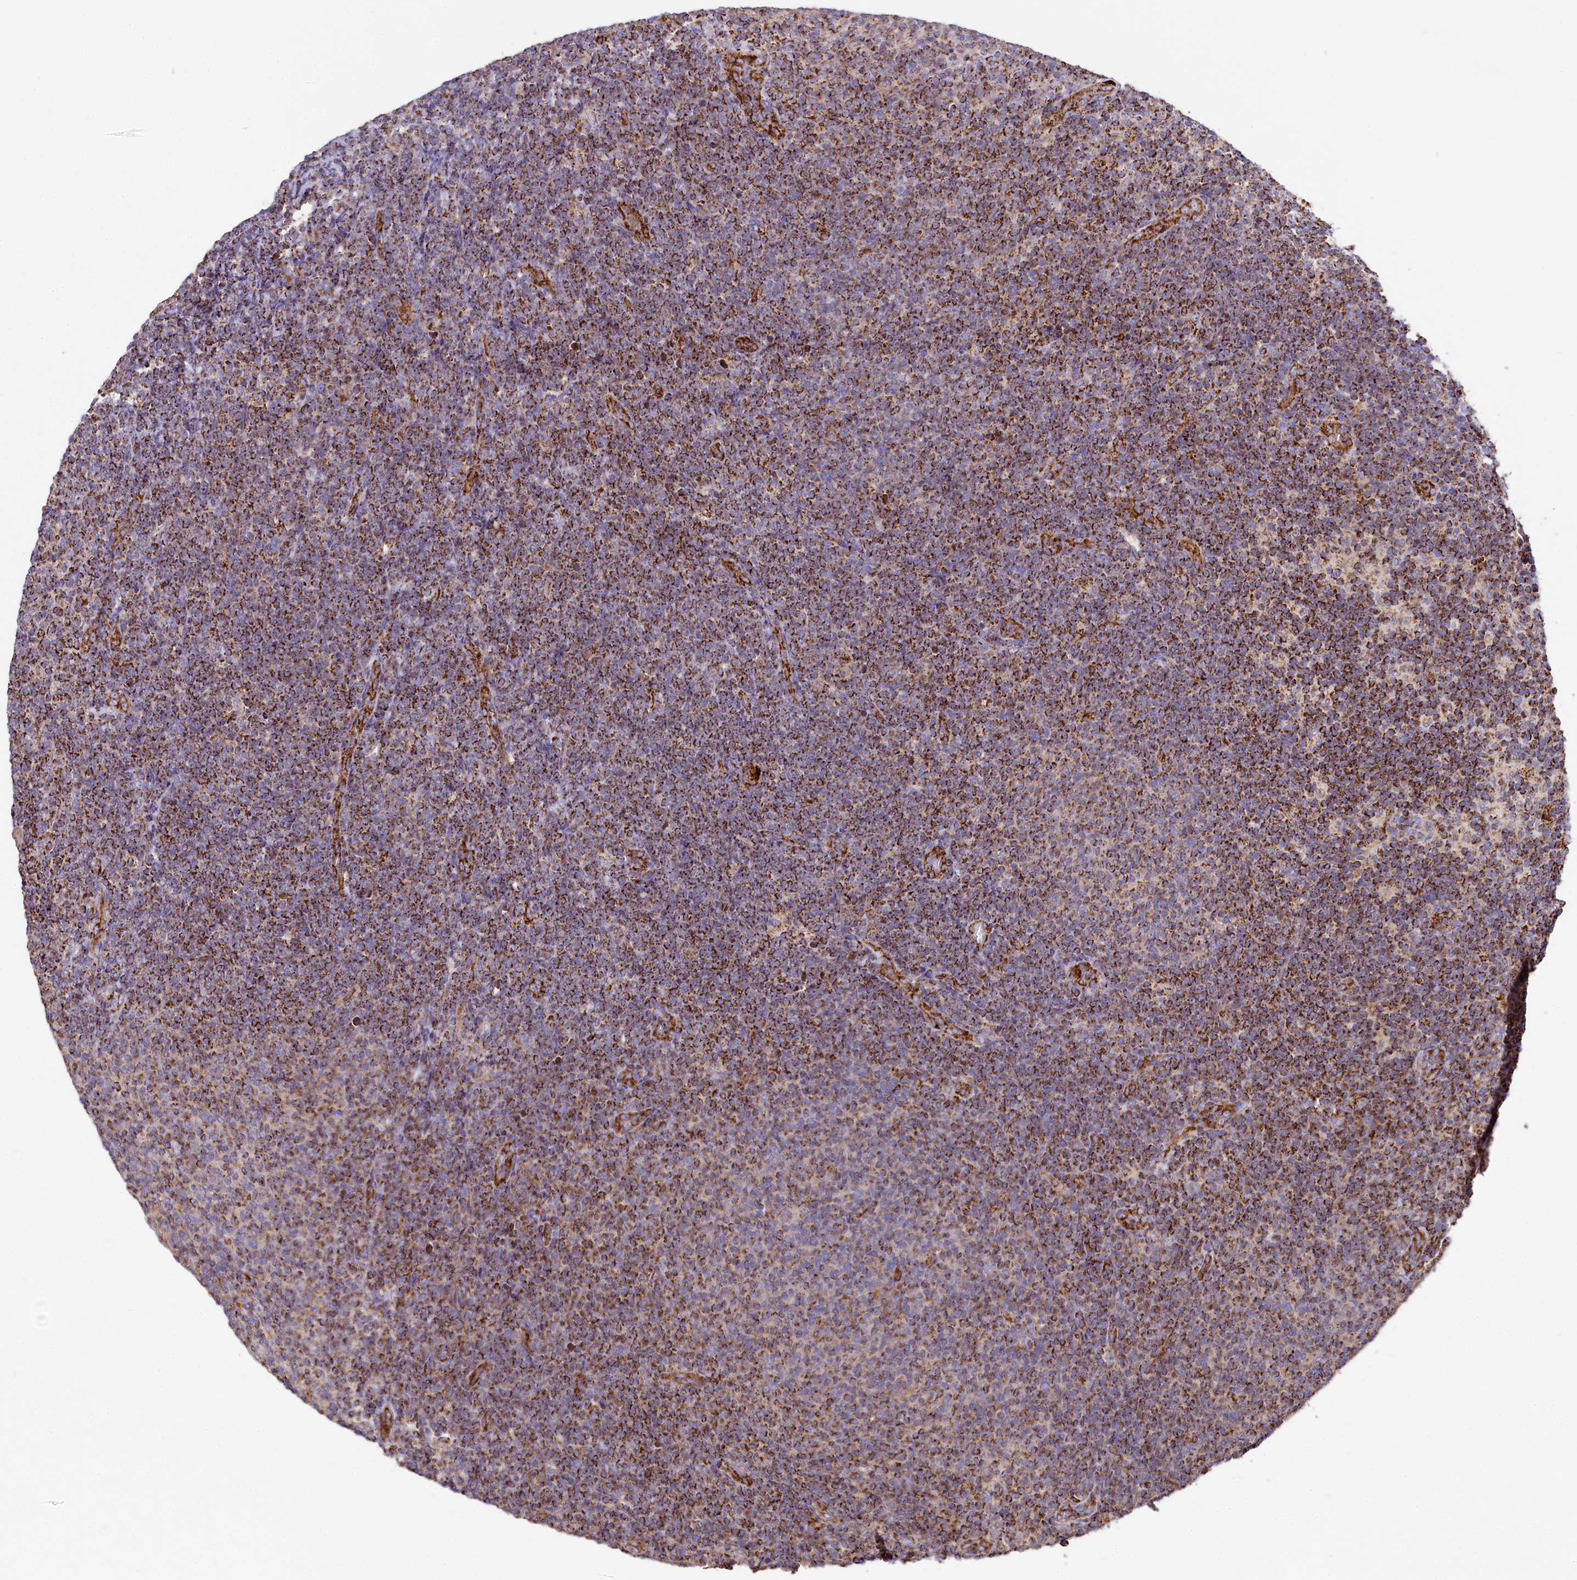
{"staining": {"intensity": "strong", "quantity": ">75%", "location": "cytoplasmic/membranous"}, "tissue": "lymphoma", "cell_type": "Tumor cells", "image_type": "cancer", "snomed": [{"axis": "morphology", "description": "Malignant lymphoma, non-Hodgkin's type, Low grade"}, {"axis": "topography", "description": "Lymph node"}], "caption": "IHC staining of low-grade malignant lymphoma, non-Hodgkin's type, which demonstrates high levels of strong cytoplasmic/membranous positivity in about >75% of tumor cells indicating strong cytoplasmic/membranous protein positivity. The staining was performed using DAB (brown) for protein detection and nuclei were counterstained in hematoxylin (blue).", "gene": "CLYBL", "patient": {"sex": "male", "age": 66}}